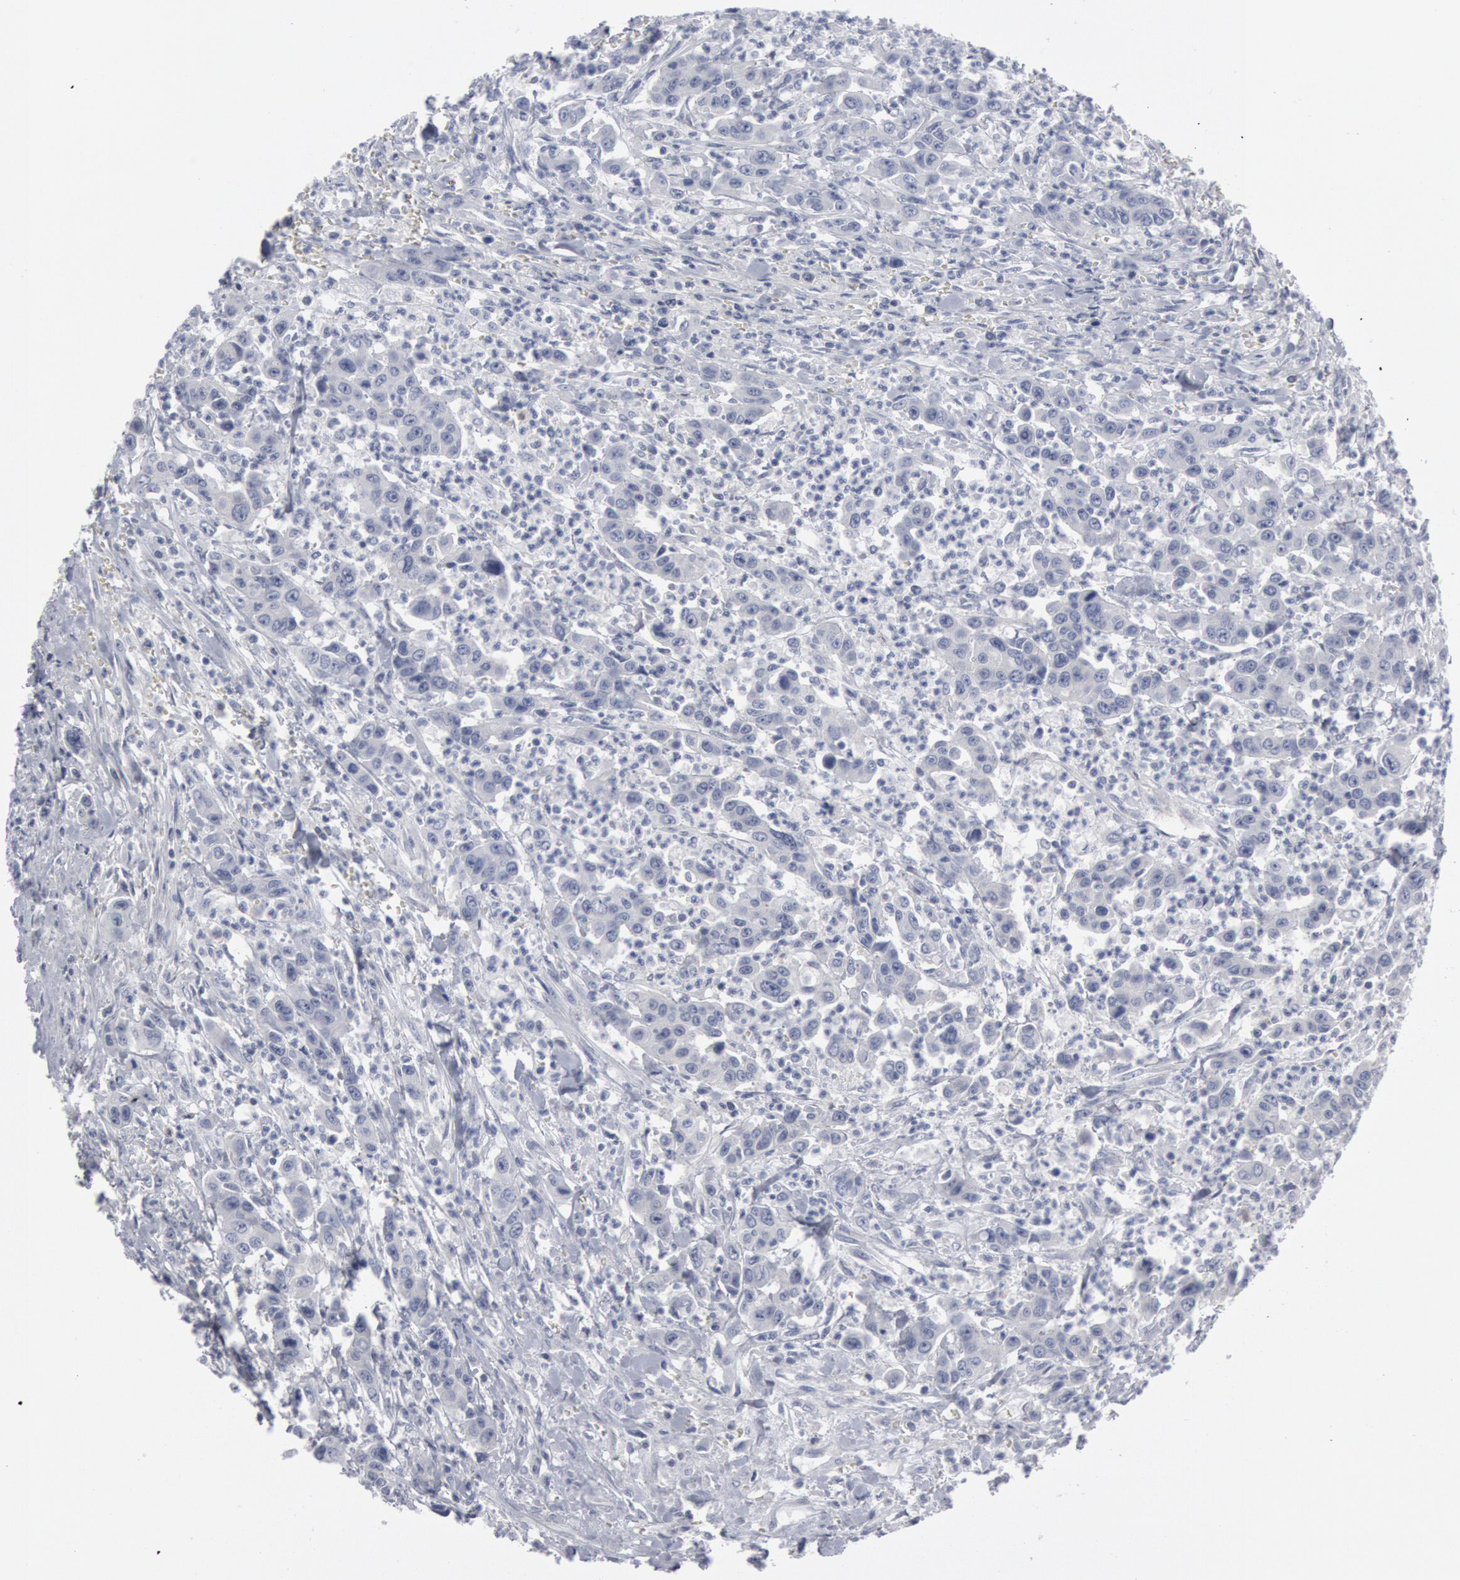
{"staining": {"intensity": "negative", "quantity": "none", "location": "none"}, "tissue": "urothelial cancer", "cell_type": "Tumor cells", "image_type": "cancer", "snomed": [{"axis": "morphology", "description": "Urothelial carcinoma, High grade"}, {"axis": "topography", "description": "Urinary bladder"}], "caption": "This is an immunohistochemistry (IHC) photomicrograph of human urothelial cancer. There is no positivity in tumor cells.", "gene": "DMC1", "patient": {"sex": "male", "age": 86}}